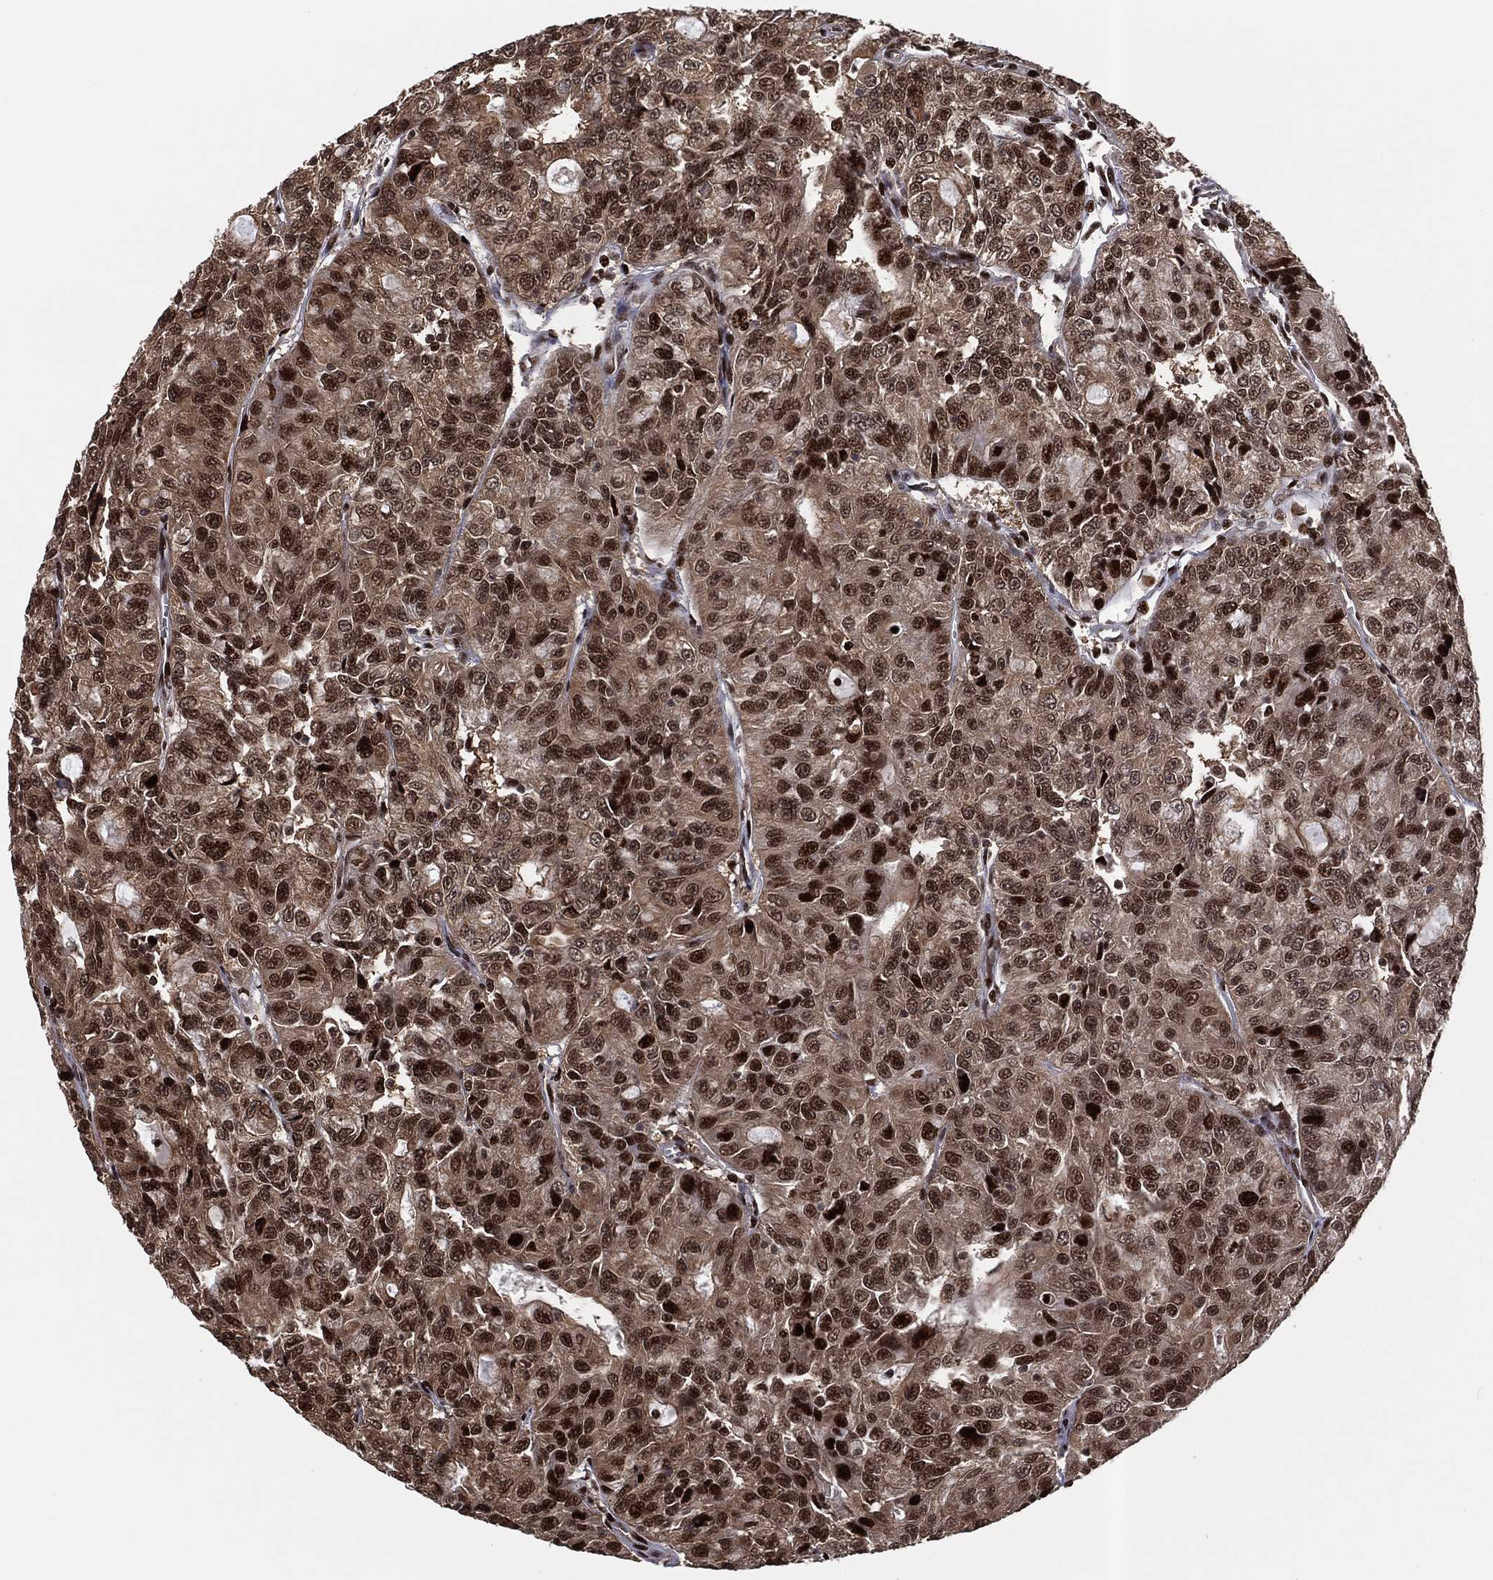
{"staining": {"intensity": "strong", "quantity": ">75%", "location": "cytoplasmic/membranous,nuclear"}, "tissue": "urothelial cancer", "cell_type": "Tumor cells", "image_type": "cancer", "snomed": [{"axis": "morphology", "description": "Urothelial carcinoma, NOS"}, {"axis": "morphology", "description": "Urothelial carcinoma, High grade"}, {"axis": "topography", "description": "Urinary bladder"}], "caption": "Protein expression analysis of human high-grade urothelial carcinoma reveals strong cytoplasmic/membranous and nuclear staining in about >75% of tumor cells. (IHC, brightfield microscopy, high magnification).", "gene": "PSMA1", "patient": {"sex": "female", "age": 73}}